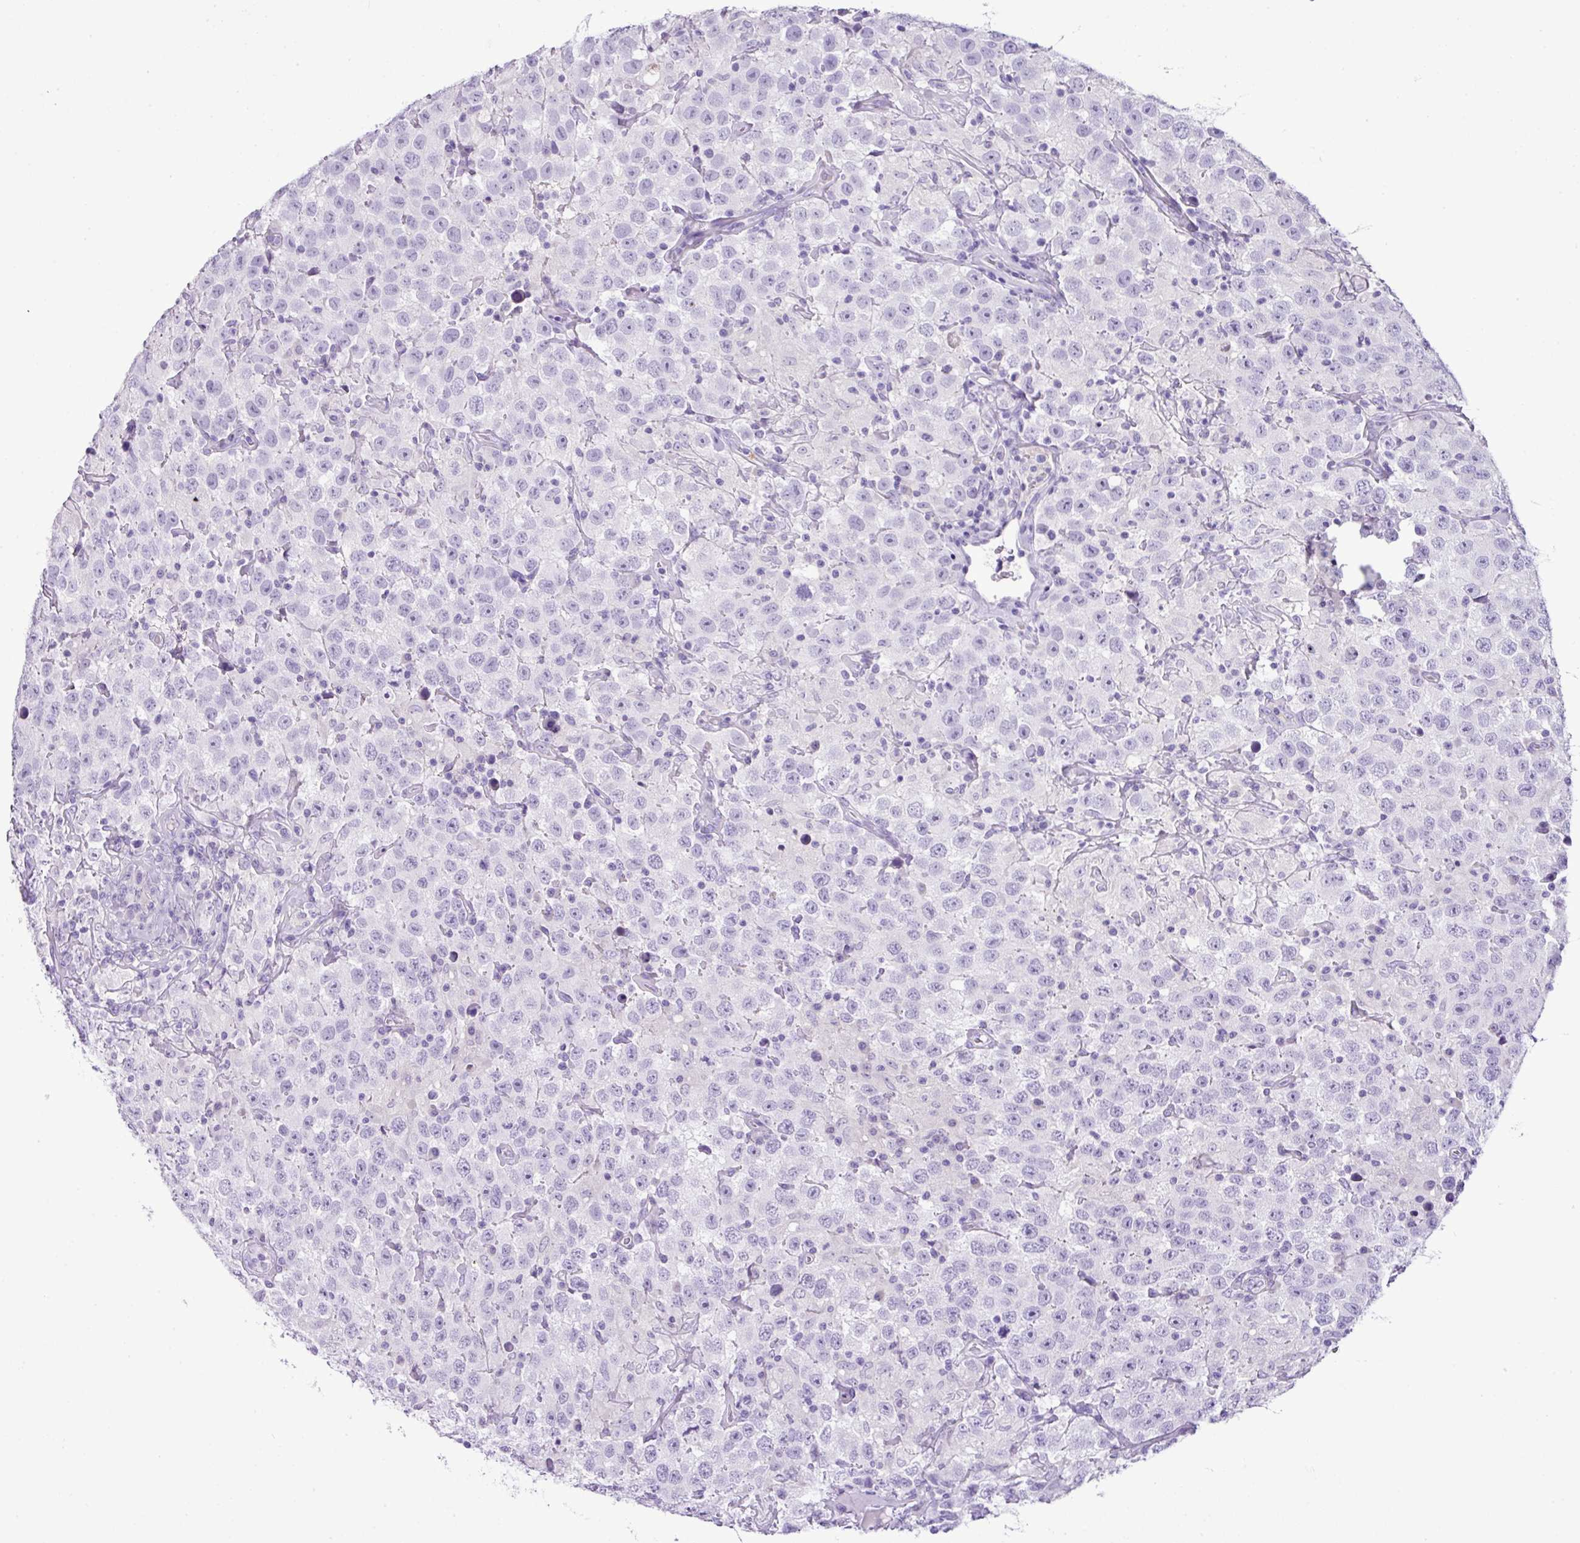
{"staining": {"intensity": "negative", "quantity": "none", "location": "none"}, "tissue": "testis cancer", "cell_type": "Tumor cells", "image_type": "cancer", "snomed": [{"axis": "morphology", "description": "Seminoma, NOS"}, {"axis": "topography", "description": "Testis"}], "caption": "Immunohistochemistry (IHC) of seminoma (testis) exhibits no expression in tumor cells.", "gene": "HTR3E", "patient": {"sex": "male", "age": 41}}